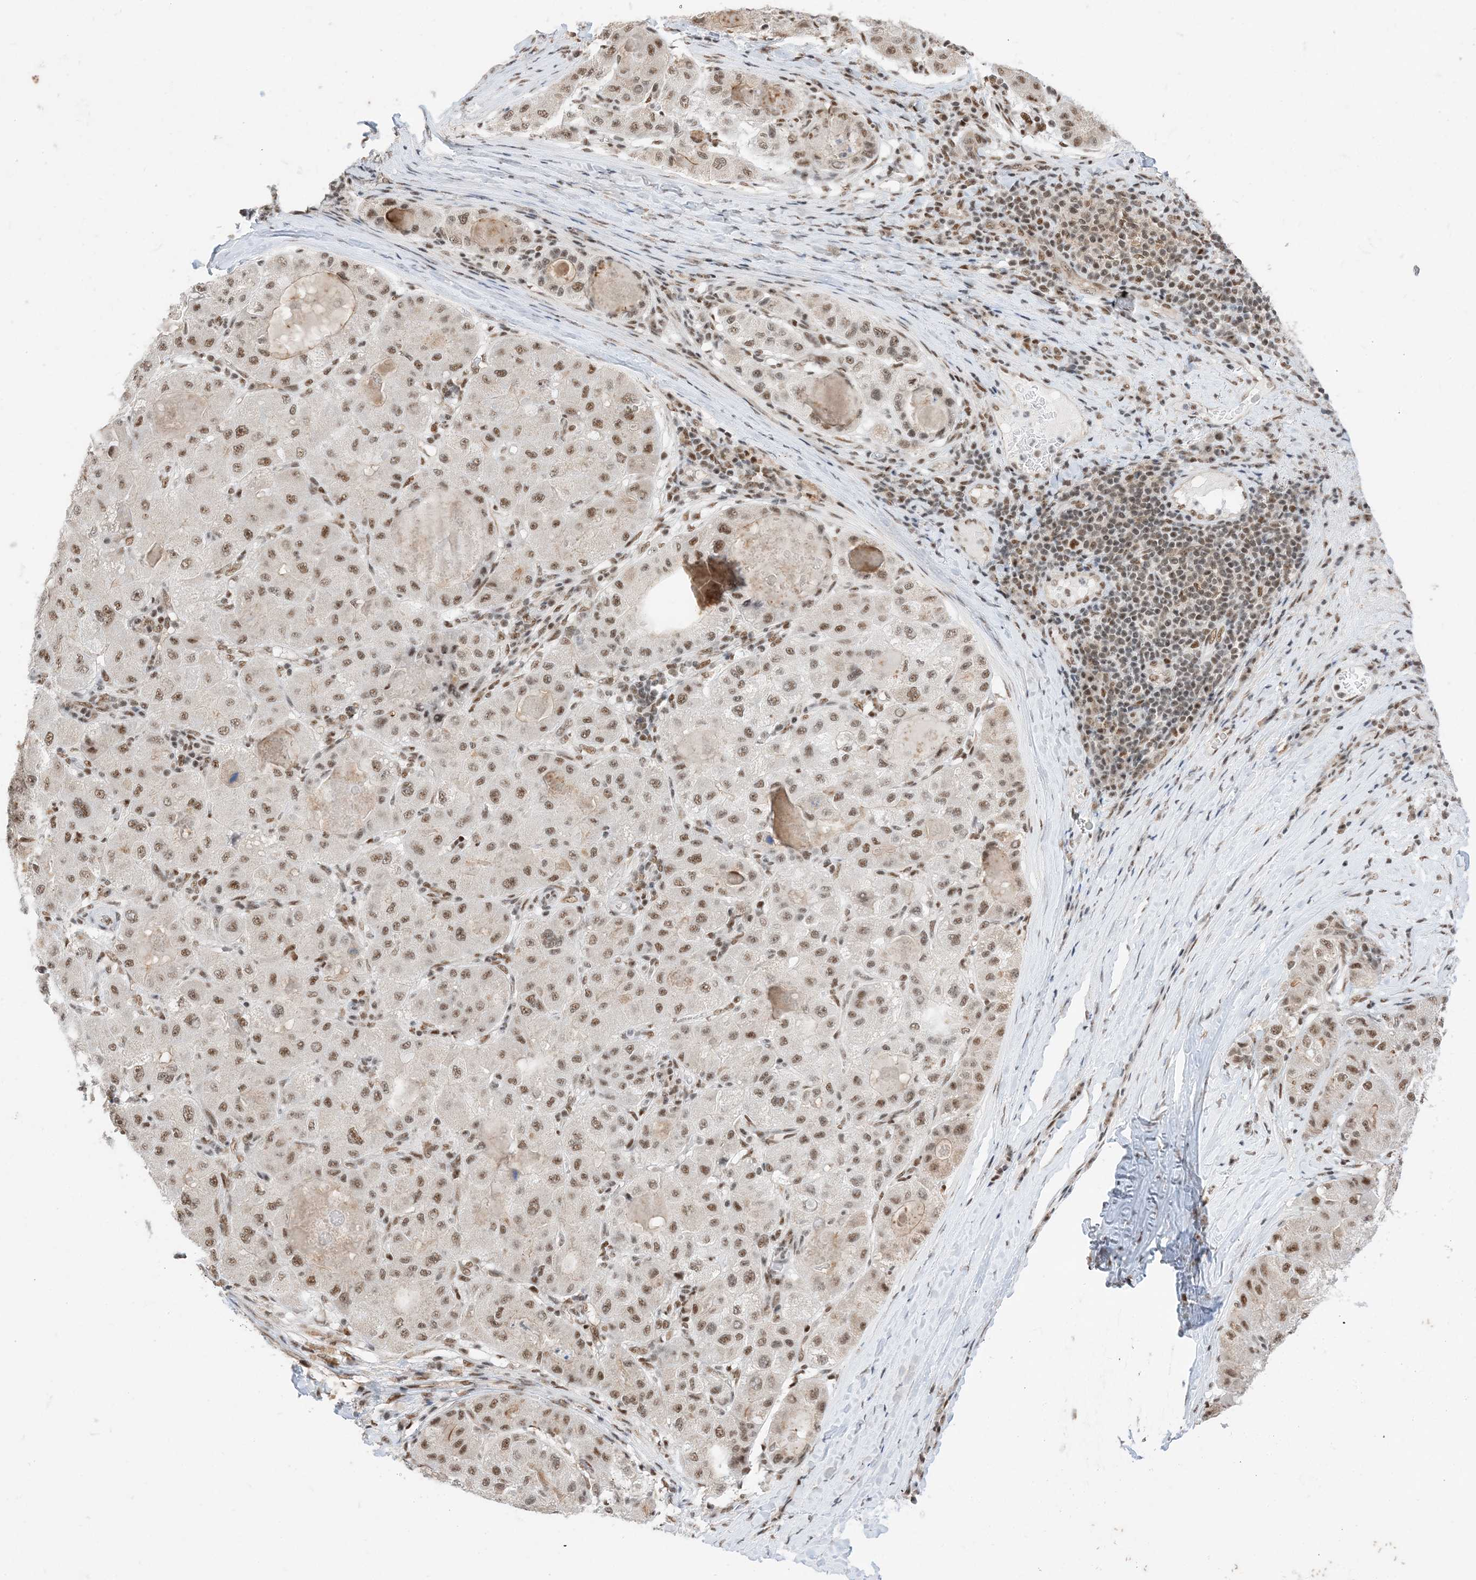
{"staining": {"intensity": "moderate", "quantity": ">75%", "location": "nuclear"}, "tissue": "liver cancer", "cell_type": "Tumor cells", "image_type": "cancer", "snomed": [{"axis": "morphology", "description": "Carcinoma, Hepatocellular, NOS"}, {"axis": "topography", "description": "Liver"}], "caption": "Liver hepatocellular carcinoma stained for a protein shows moderate nuclear positivity in tumor cells. The staining was performed using DAB (3,3'-diaminobenzidine), with brown indicating positive protein expression. Nuclei are stained blue with hematoxylin.", "gene": "SF3A3", "patient": {"sex": "male", "age": 80}}